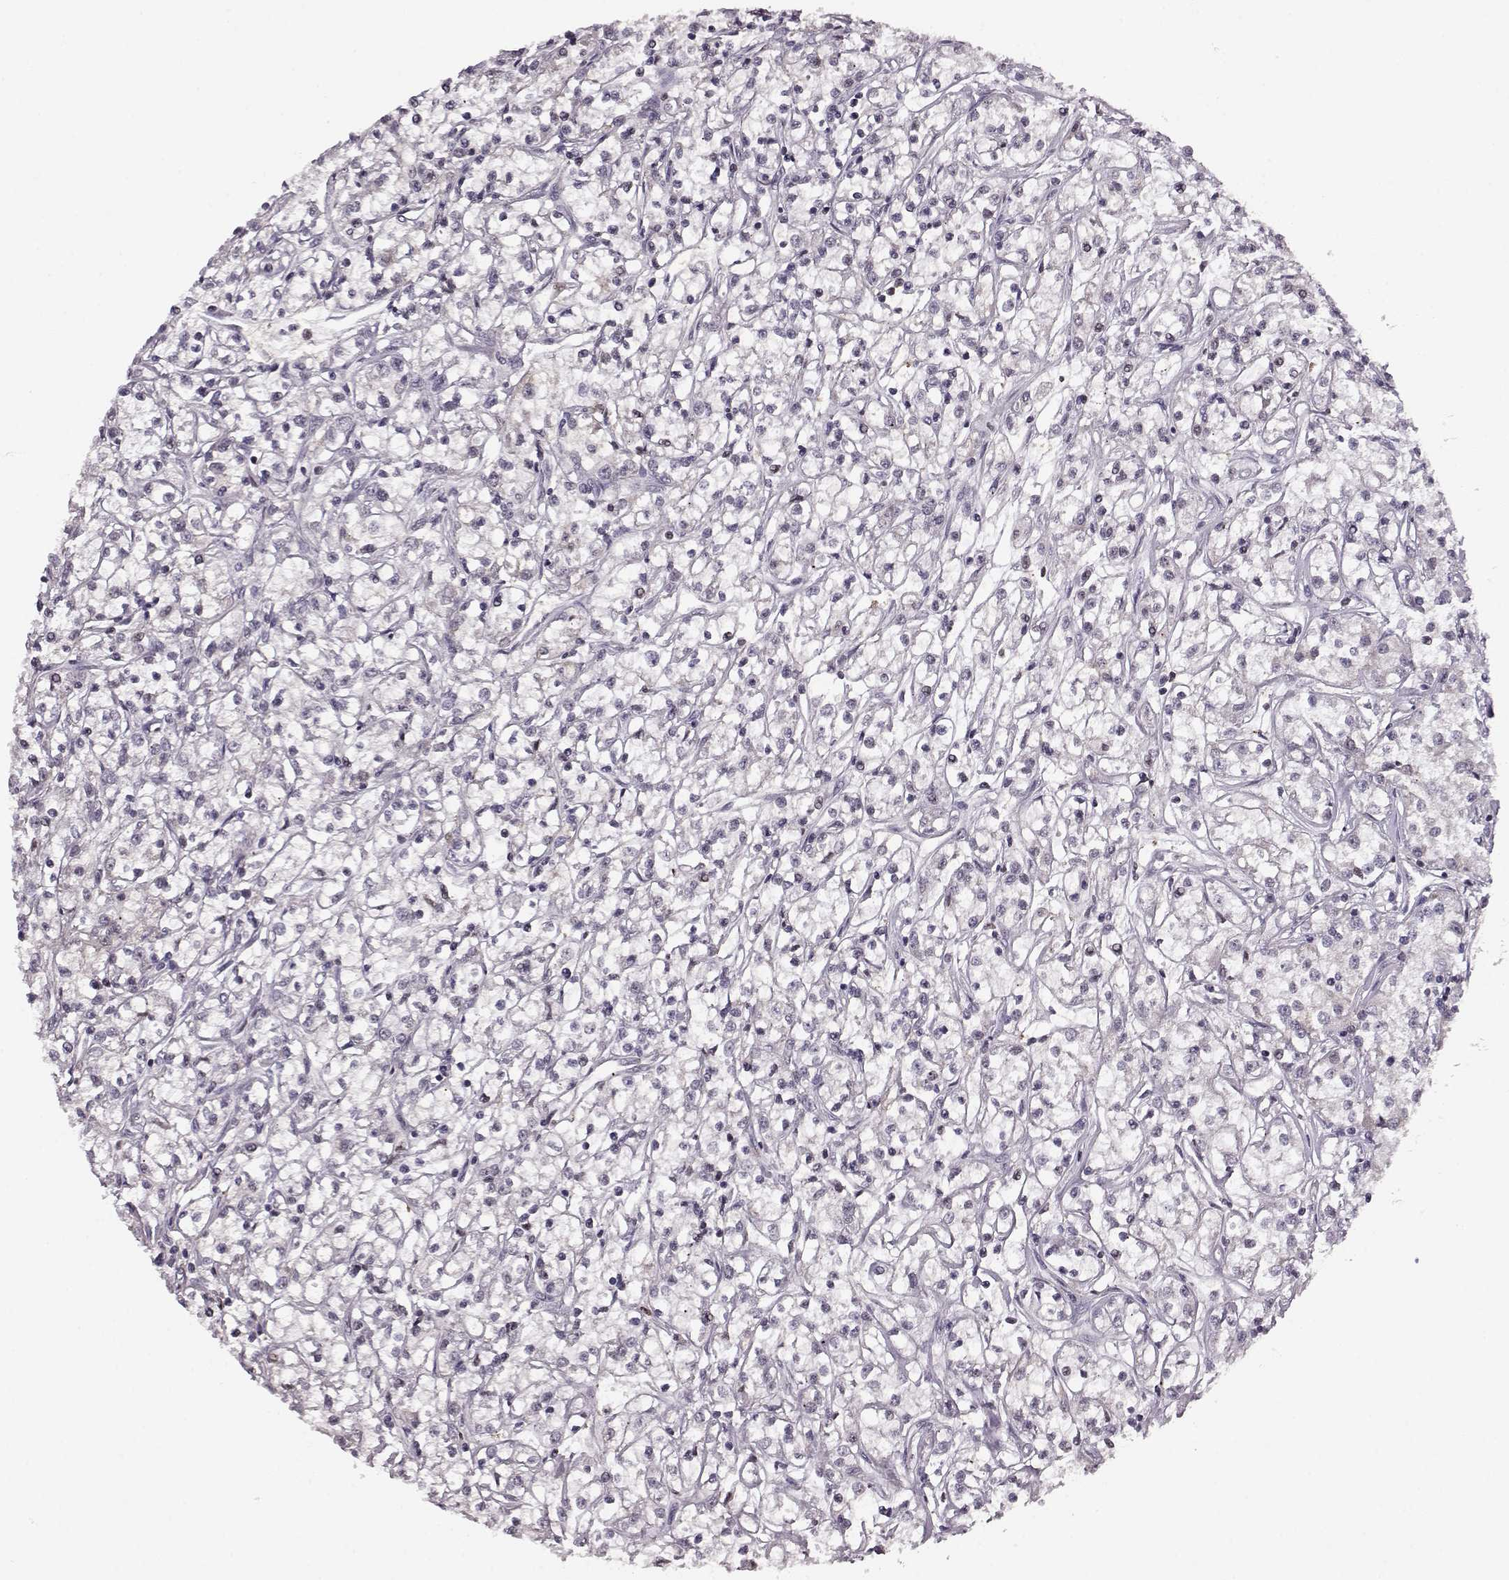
{"staining": {"intensity": "negative", "quantity": "none", "location": "none"}, "tissue": "renal cancer", "cell_type": "Tumor cells", "image_type": "cancer", "snomed": [{"axis": "morphology", "description": "Adenocarcinoma, NOS"}, {"axis": "topography", "description": "Kidney"}], "caption": "An immunohistochemistry photomicrograph of renal cancer is shown. There is no staining in tumor cells of renal cancer.", "gene": "KLF6", "patient": {"sex": "female", "age": 59}}